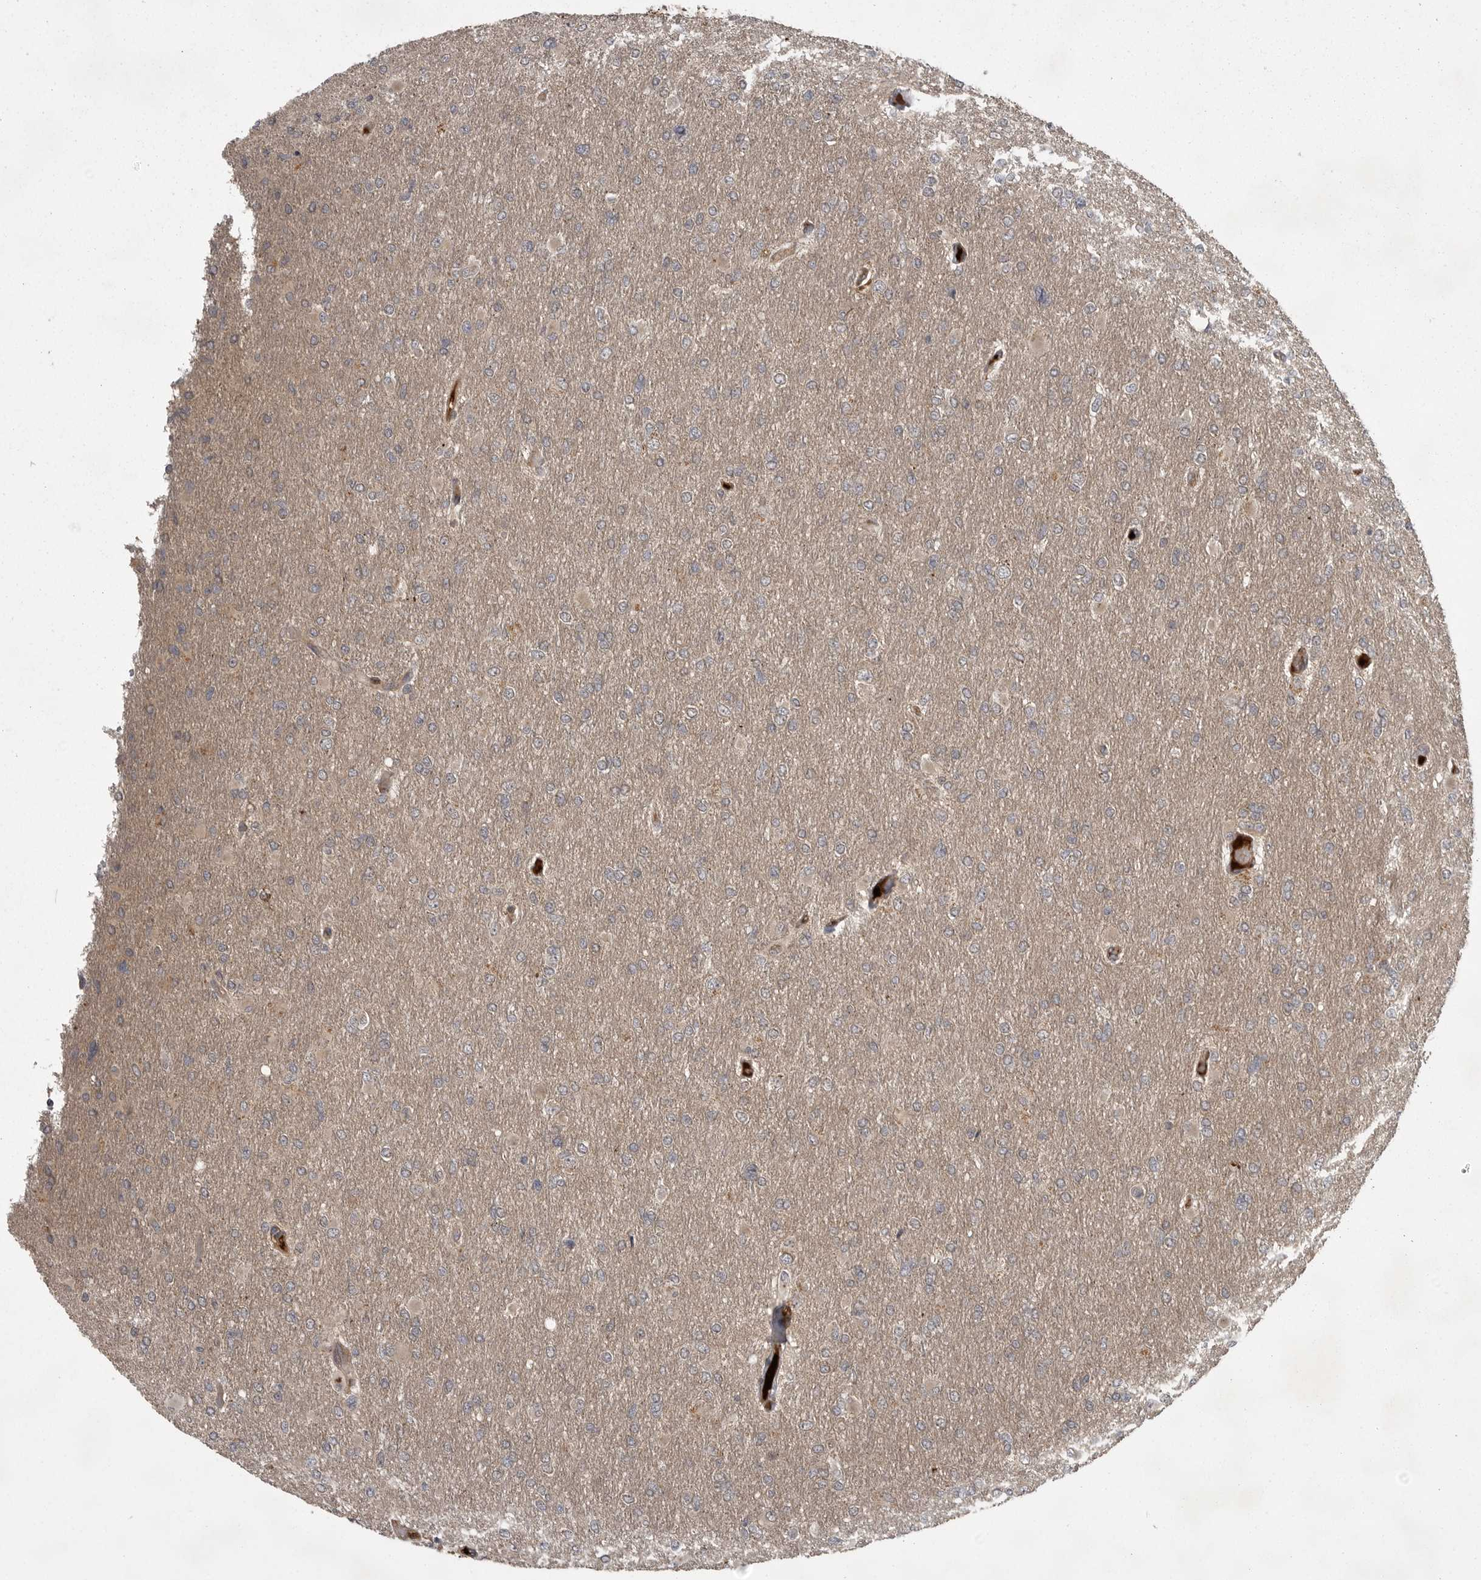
{"staining": {"intensity": "negative", "quantity": "none", "location": "none"}, "tissue": "glioma", "cell_type": "Tumor cells", "image_type": "cancer", "snomed": [{"axis": "morphology", "description": "Glioma, malignant, High grade"}, {"axis": "topography", "description": "Cerebral cortex"}], "caption": "High power microscopy photomicrograph of an IHC photomicrograph of glioma, revealing no significant expression in tumor cells.", "gene": "GPR31", "patient": {"sex": "female", "age": 36}}